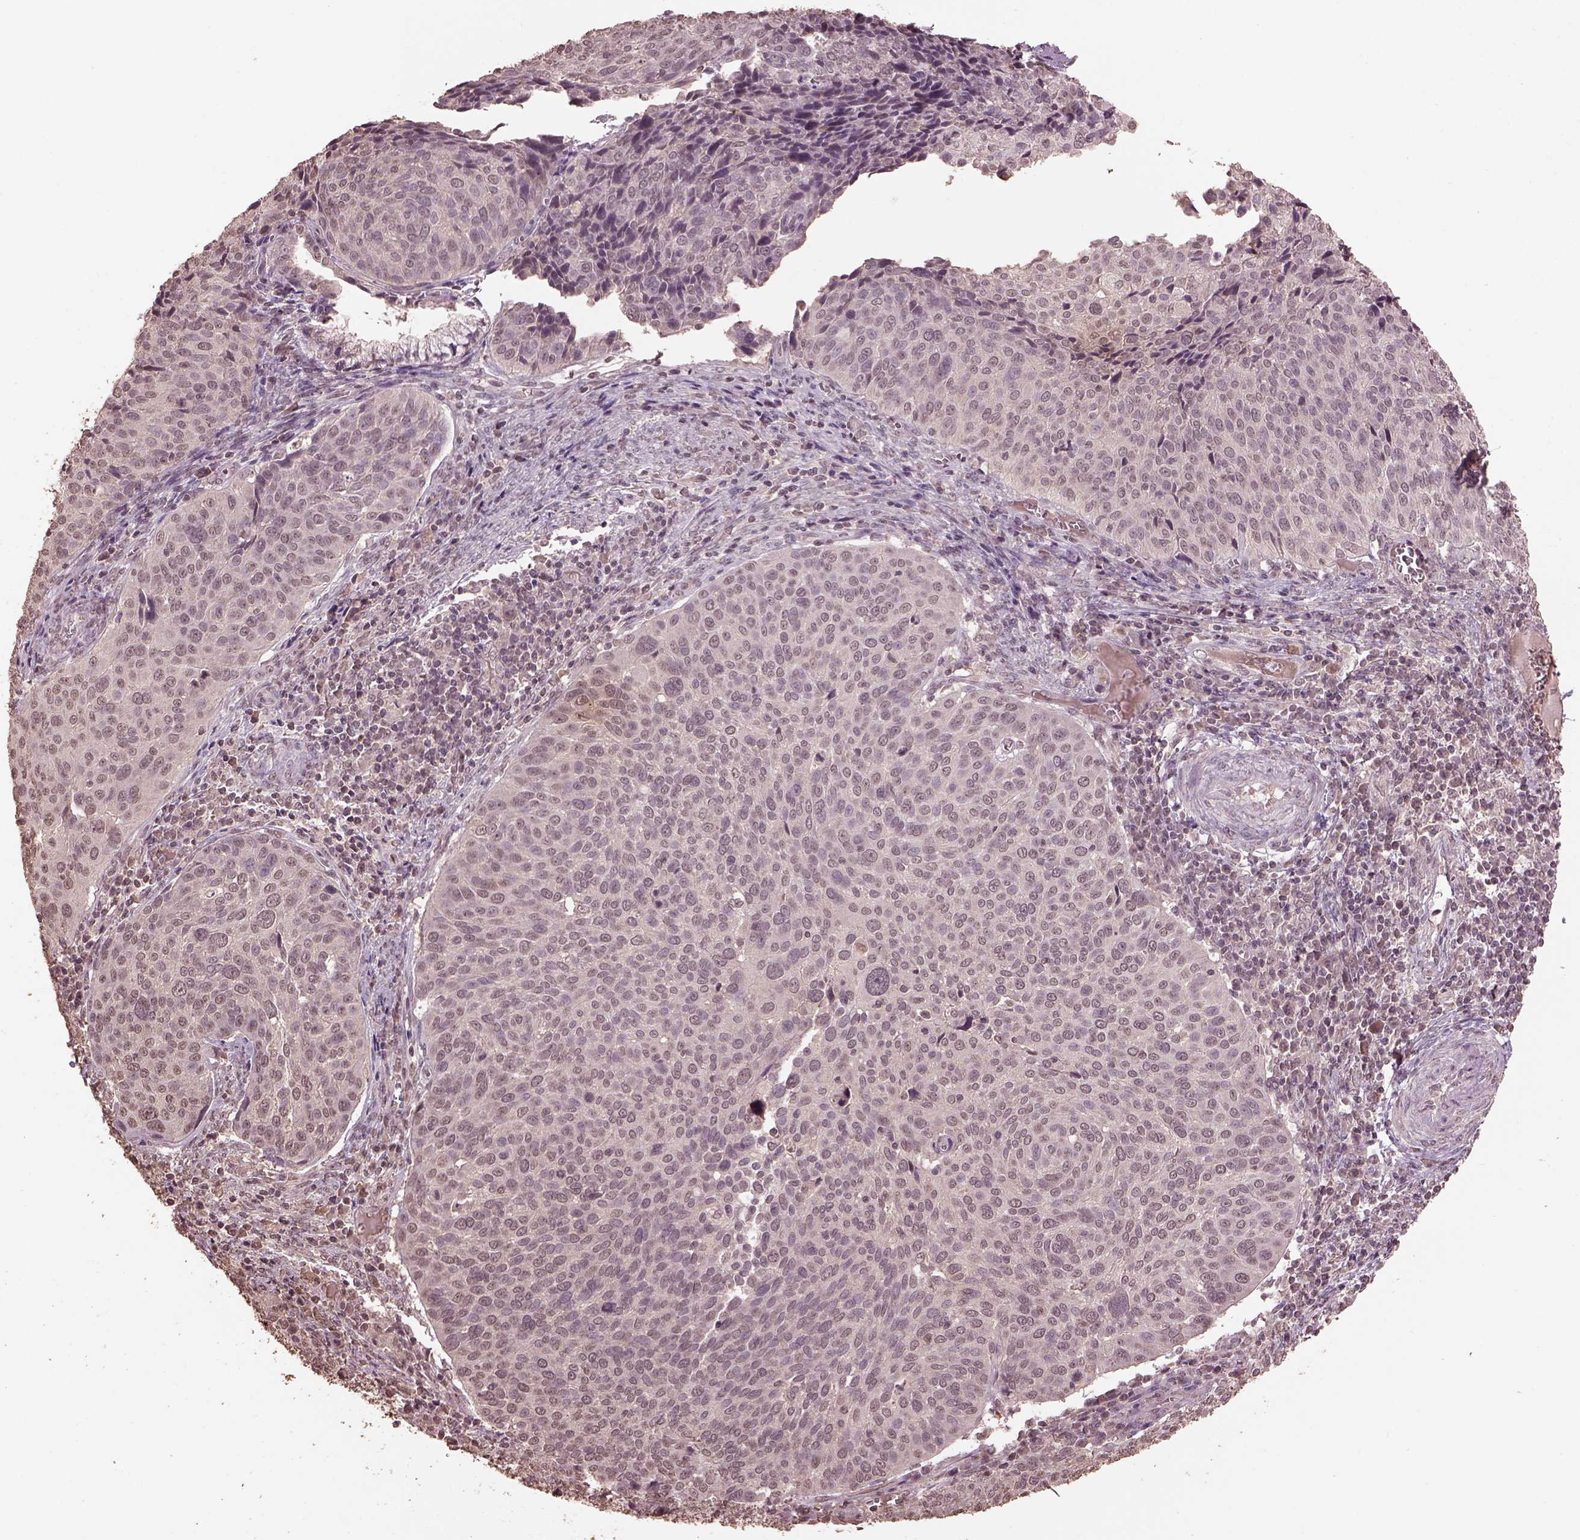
{"staining": {"intensity": "negative", "quantity": "none", "location": "none"}, "tissue": "cervical cancer", "cell_type": "Tumor cells", "image_type": "cancer", "snomed": [{"axis": "morphology", "description": "Squamous cell carcinoma, NOS"}, {"axis": "topography", "description": "Cervix"}], "caption": "Immunohistochemistry photomicrograph of cervical cancer (squamous cell carcinoma) stained for a protein (brown), which shows no positivity in tumor cells.", "gene": "CPT1C", "patient": {"sex": "female", "age": 39}}